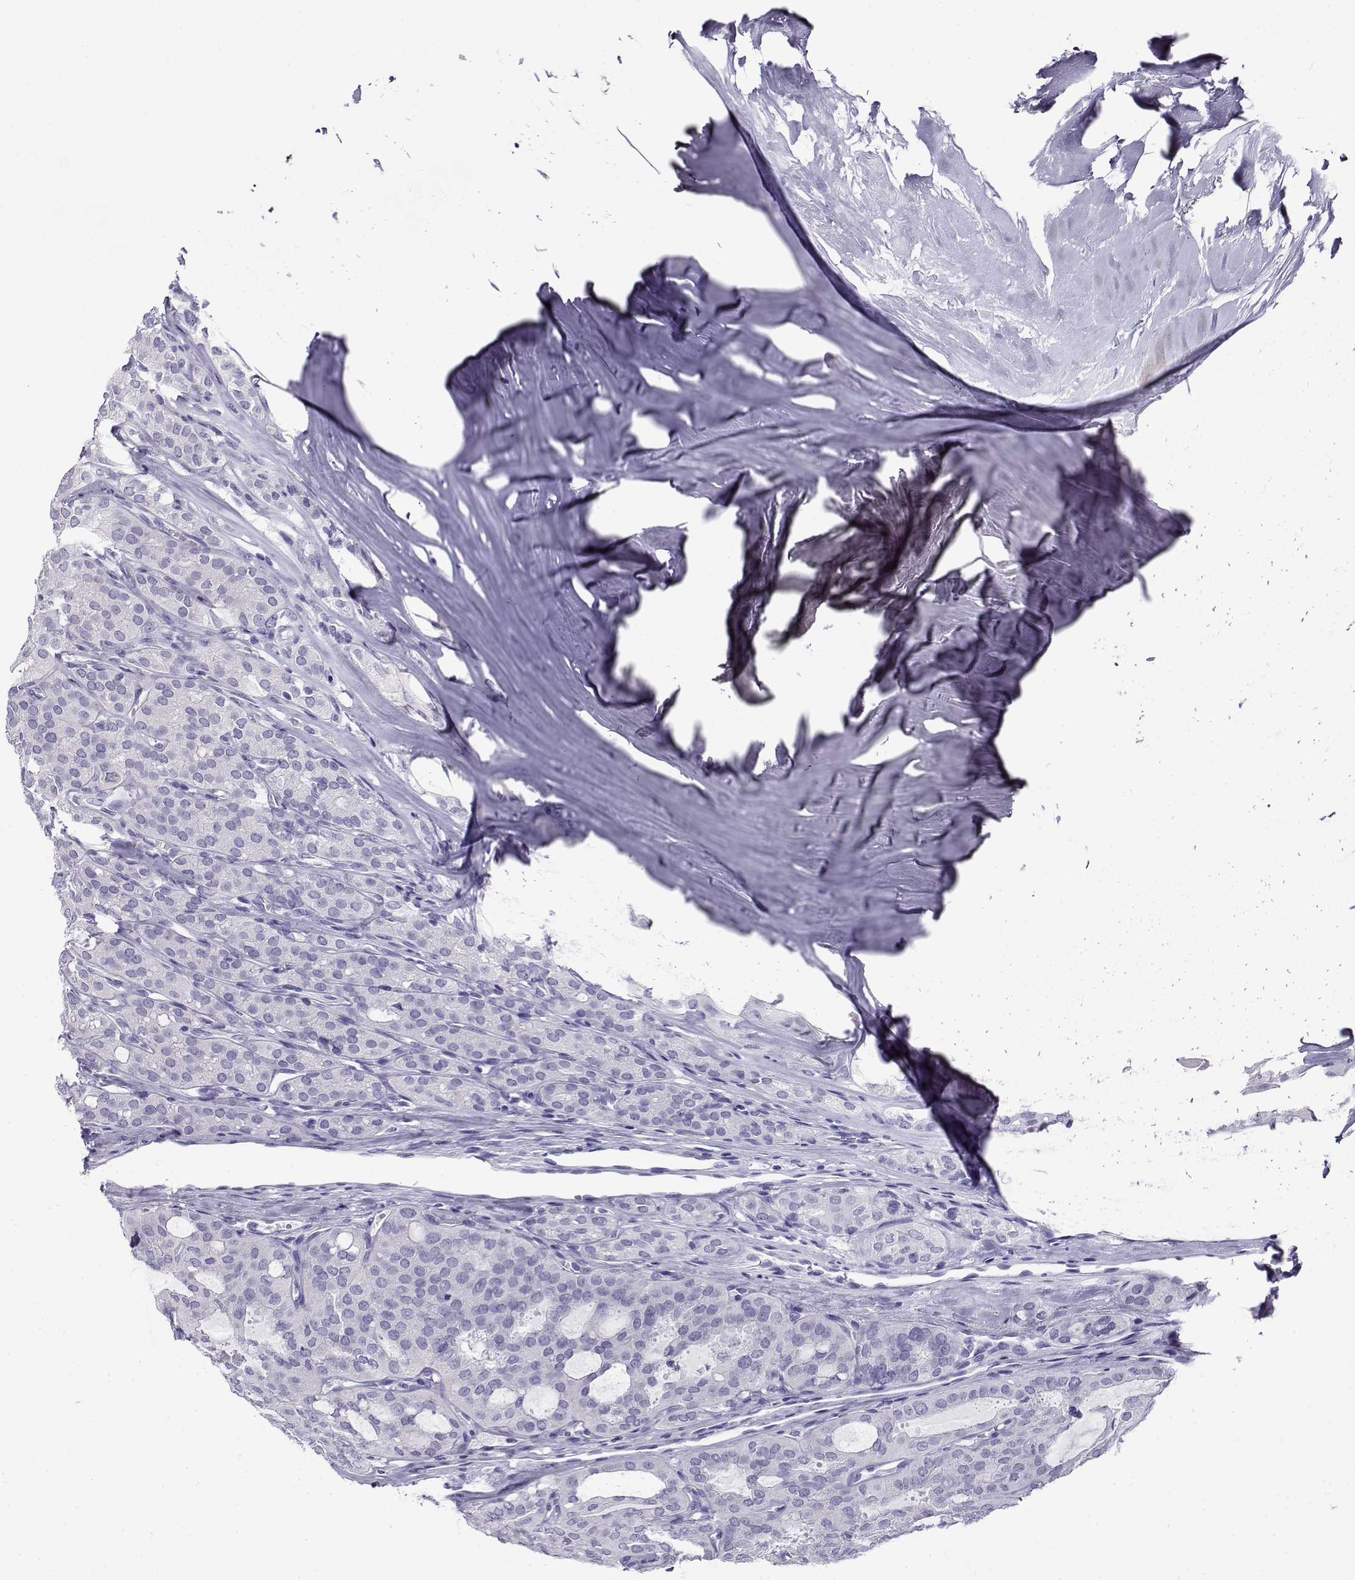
{"staining": {"intensity": "negative", "quantity": "none", "location": "none"}, "tissue": "thyroid cancer", "cell_type": "Tumor cells", "image_type": "cancer", "snomed": [{"axis": "morphology", "description": "Follicular adenoma carcinoma, NOS"}, {"axis": "topography", "description": "Thyroid gland"}], "caption": "The immunohistochemistry (IHC) micrograph has no significant positivity in tumor cells of thyroid cancer tissue. Brightfield microscopy of IHC stained with DAB (brown) and hematoxylin (blue), captured at high magnification.", "gene": "CABS1", "patient": {"sex": "male", "age": 75}}